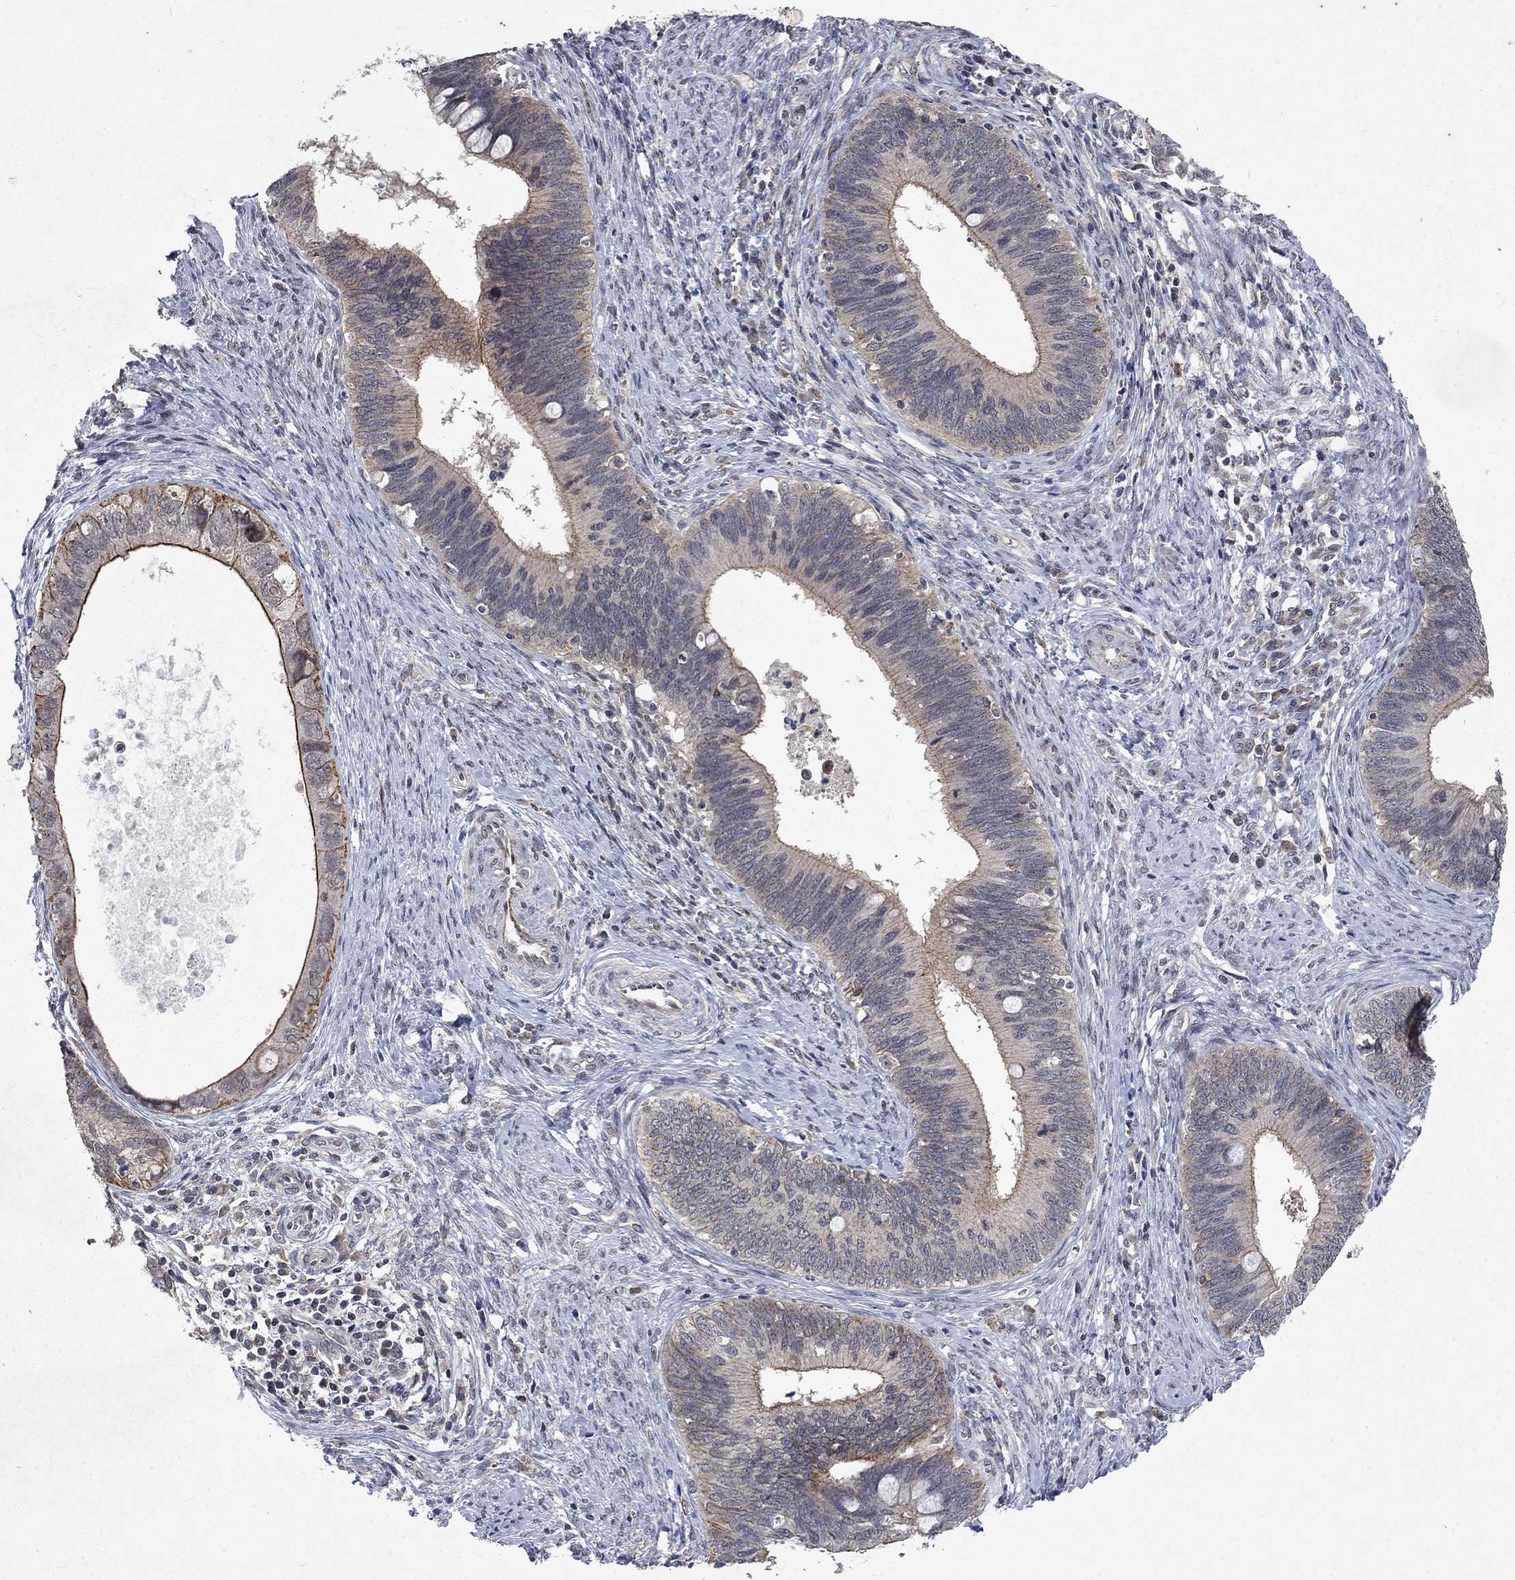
{"staining": {"intensity": "strong", "quantity": "<25%", "location": "cytoplasmic/membranous"}, "tissue": "cervical cancer", "cell_type": "Tumor cells", "image_type": "cancer", "snomed": [{"axis": "morphology", "description": "Adenocarcinoma, NOS"}, {"axis": "topography", "description": "Cervix"}], "caption": "High-power microscopy captured an immunohistochemistry (IHC) micrograph of cervical cancer (adenocarcinoma), revealing strong cytoplasmic/membranous staining in approximately <25% of tumor cells.", "gene": "PPP1R9A", "patient": {"sex": "female", "age": 42}}